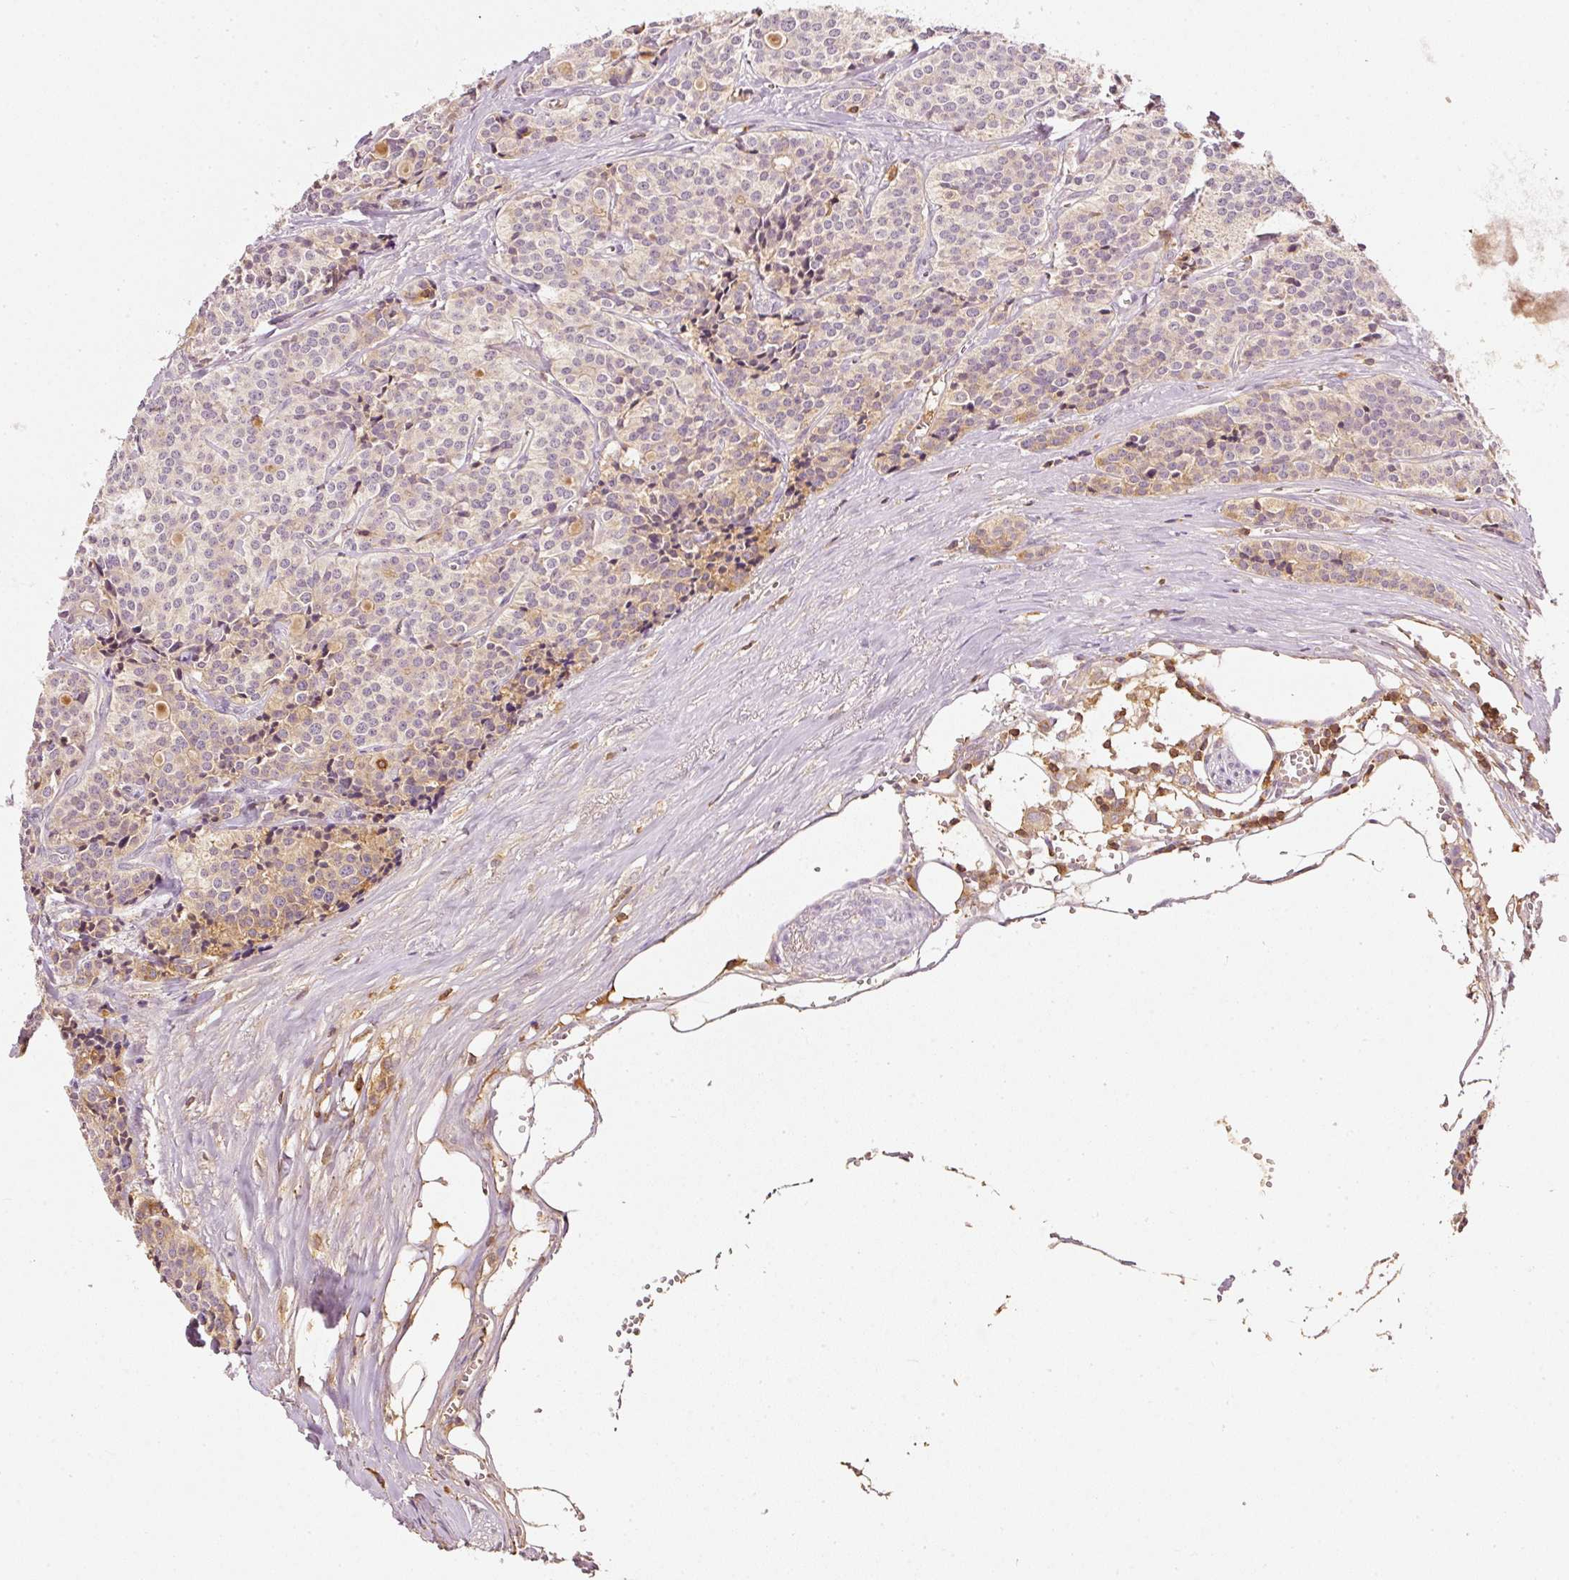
{"staining": {"intensity": "moderate", "quantity": "25%-75%", "location": "cytoplasmic/membranous"}, "tissue": "carcinoid", "cell_type": "Tumor cells", "image_type": "cancer", "snomed": [{"axis": "morphology", "description": "Carcinoid, malignant, NOS"}, {"axis": "topography", "description": "Small intestine"}], "caption": "There is medium levels of moderate cytoplasmic/membranous staining in tumor cells of carcinoid, as demonstrated by immunohistochemical staining (brown color).", "gene": "EVL", "patient": {"sex": "male", "age": 63}}